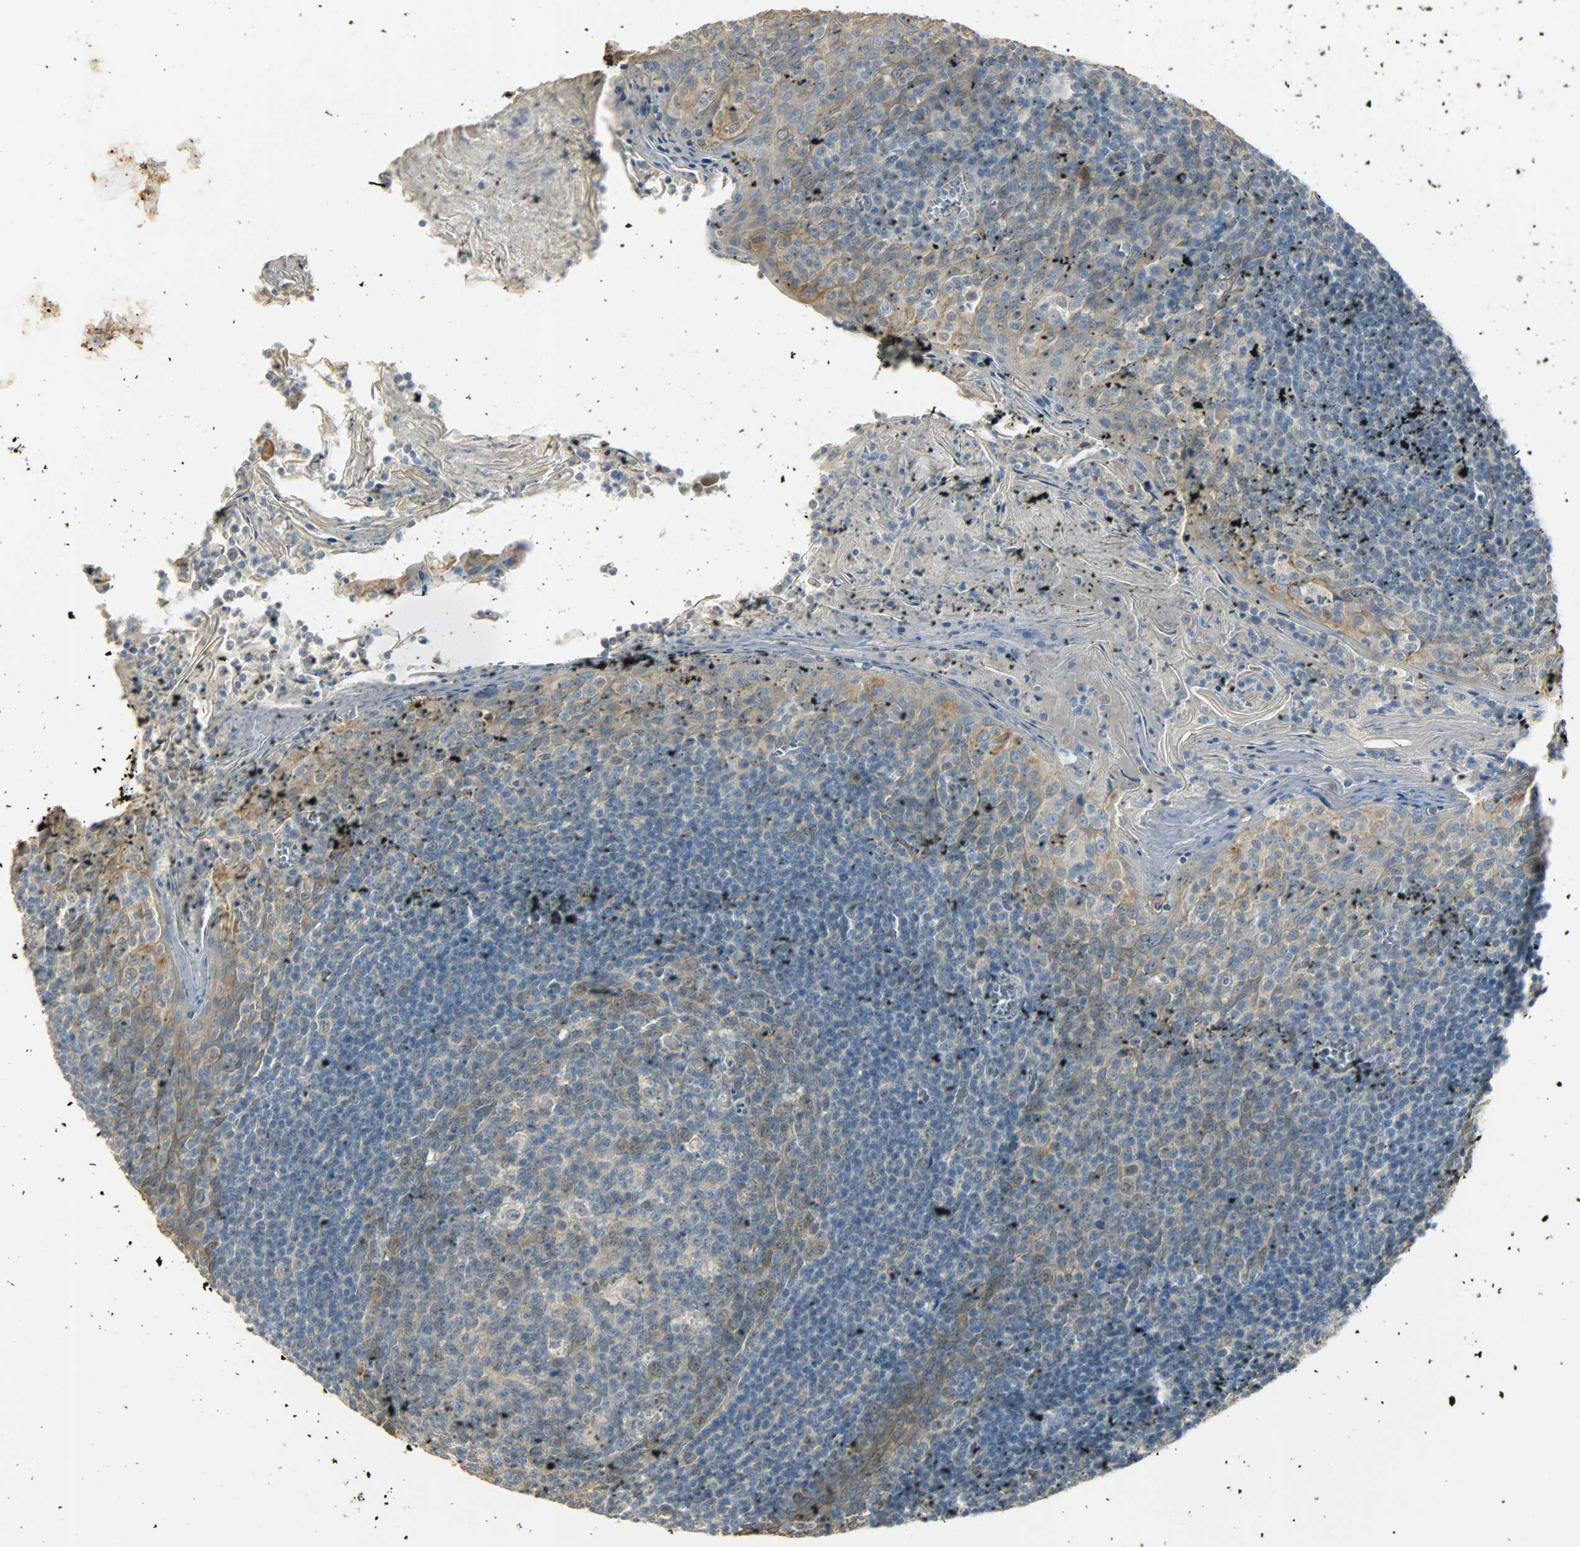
{"staining": {"intensity": "moderate", "quantity": "25%-75%", "location": "cytoplasmic/membranous,nuclear"}, "tissue": "tonsil", "cell_type": "Germinal center cells", "image_type": "normal", "snomed": [{"axis": "morphology", "description": "Normal tissue, NOS"}, {"axis": "topography", "description": "Tonsil"}], "caption": "DAB (3,3'-diaminobenzidine) immunohistochemical staining of unremarkable tonsil displays moderate cytoplasmic/membranous,nuclear protein staining in about 25%-75% of germinal center cells.", "gene": "USP13", "patient": {"sex": "male", "age": 31}}